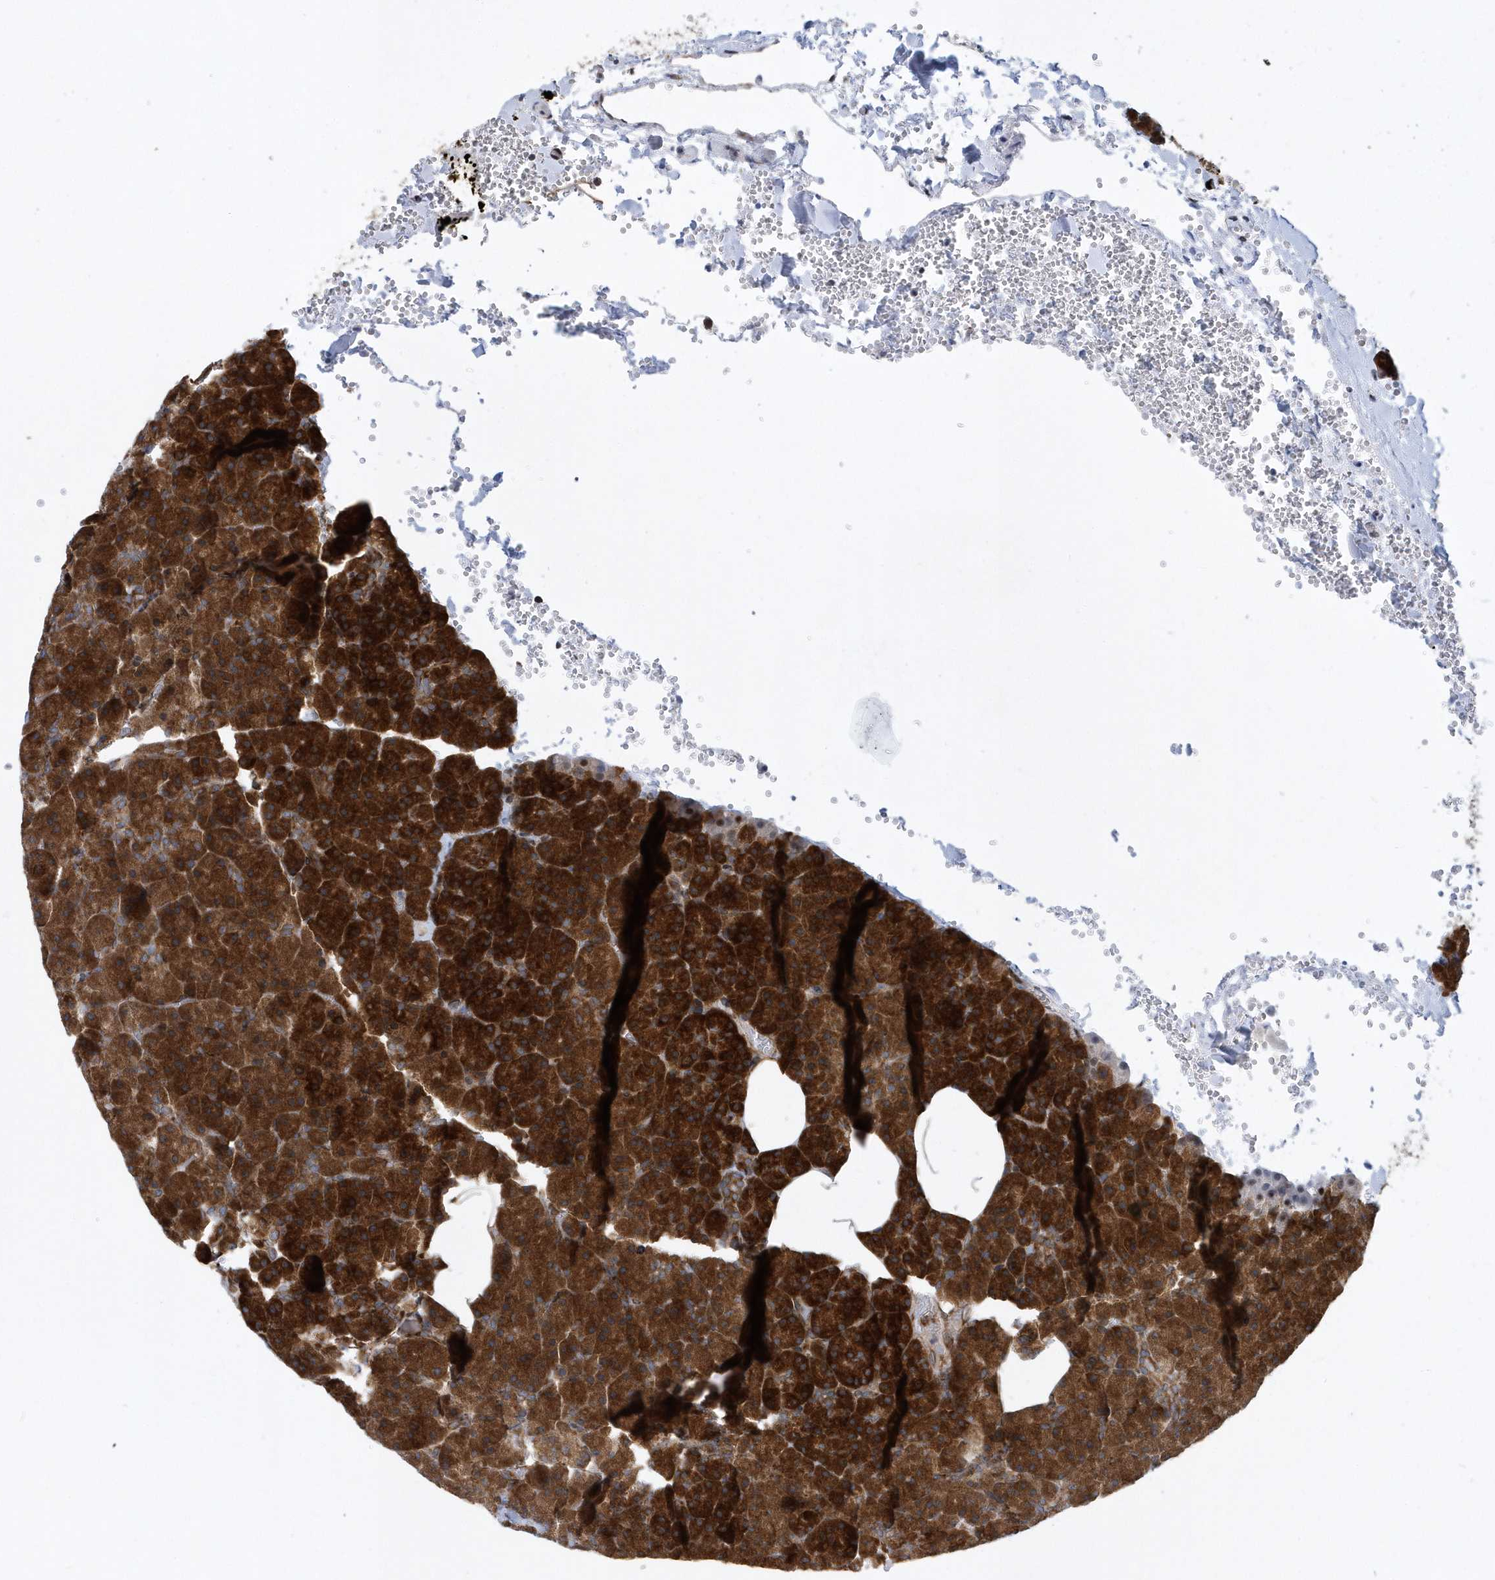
{"staining": {"intensity": "strong", "quantity": ">75%", "location": "cytoplasmic/membranous"}, "tissue": "pancreas", "cell_type": "Exocrine glandular cells", "image_type": "normal", "snomed": [{"axis": "morphology", "description": "Normal tissue, NOS"}, {"axis": "morphology", "description": "Carcinoid, malignant, NOS"}, {"axis": "topography", "description": "Pancreas"}], "caption": "Protein positivity by immunohistochemistry (IHC) reveals strong cytoplasmic/membranous expression in approximately >75% of exocrine glandular cells in normal pancreas. The staining is performed using DAB (3,3'-diaminobenzidine) brown chromogen to label protein expression. The nuclei are counter-stained blue using hematoxylin.", "gene": "PHF1", "patient": {"sex": "female", "age": 35}}